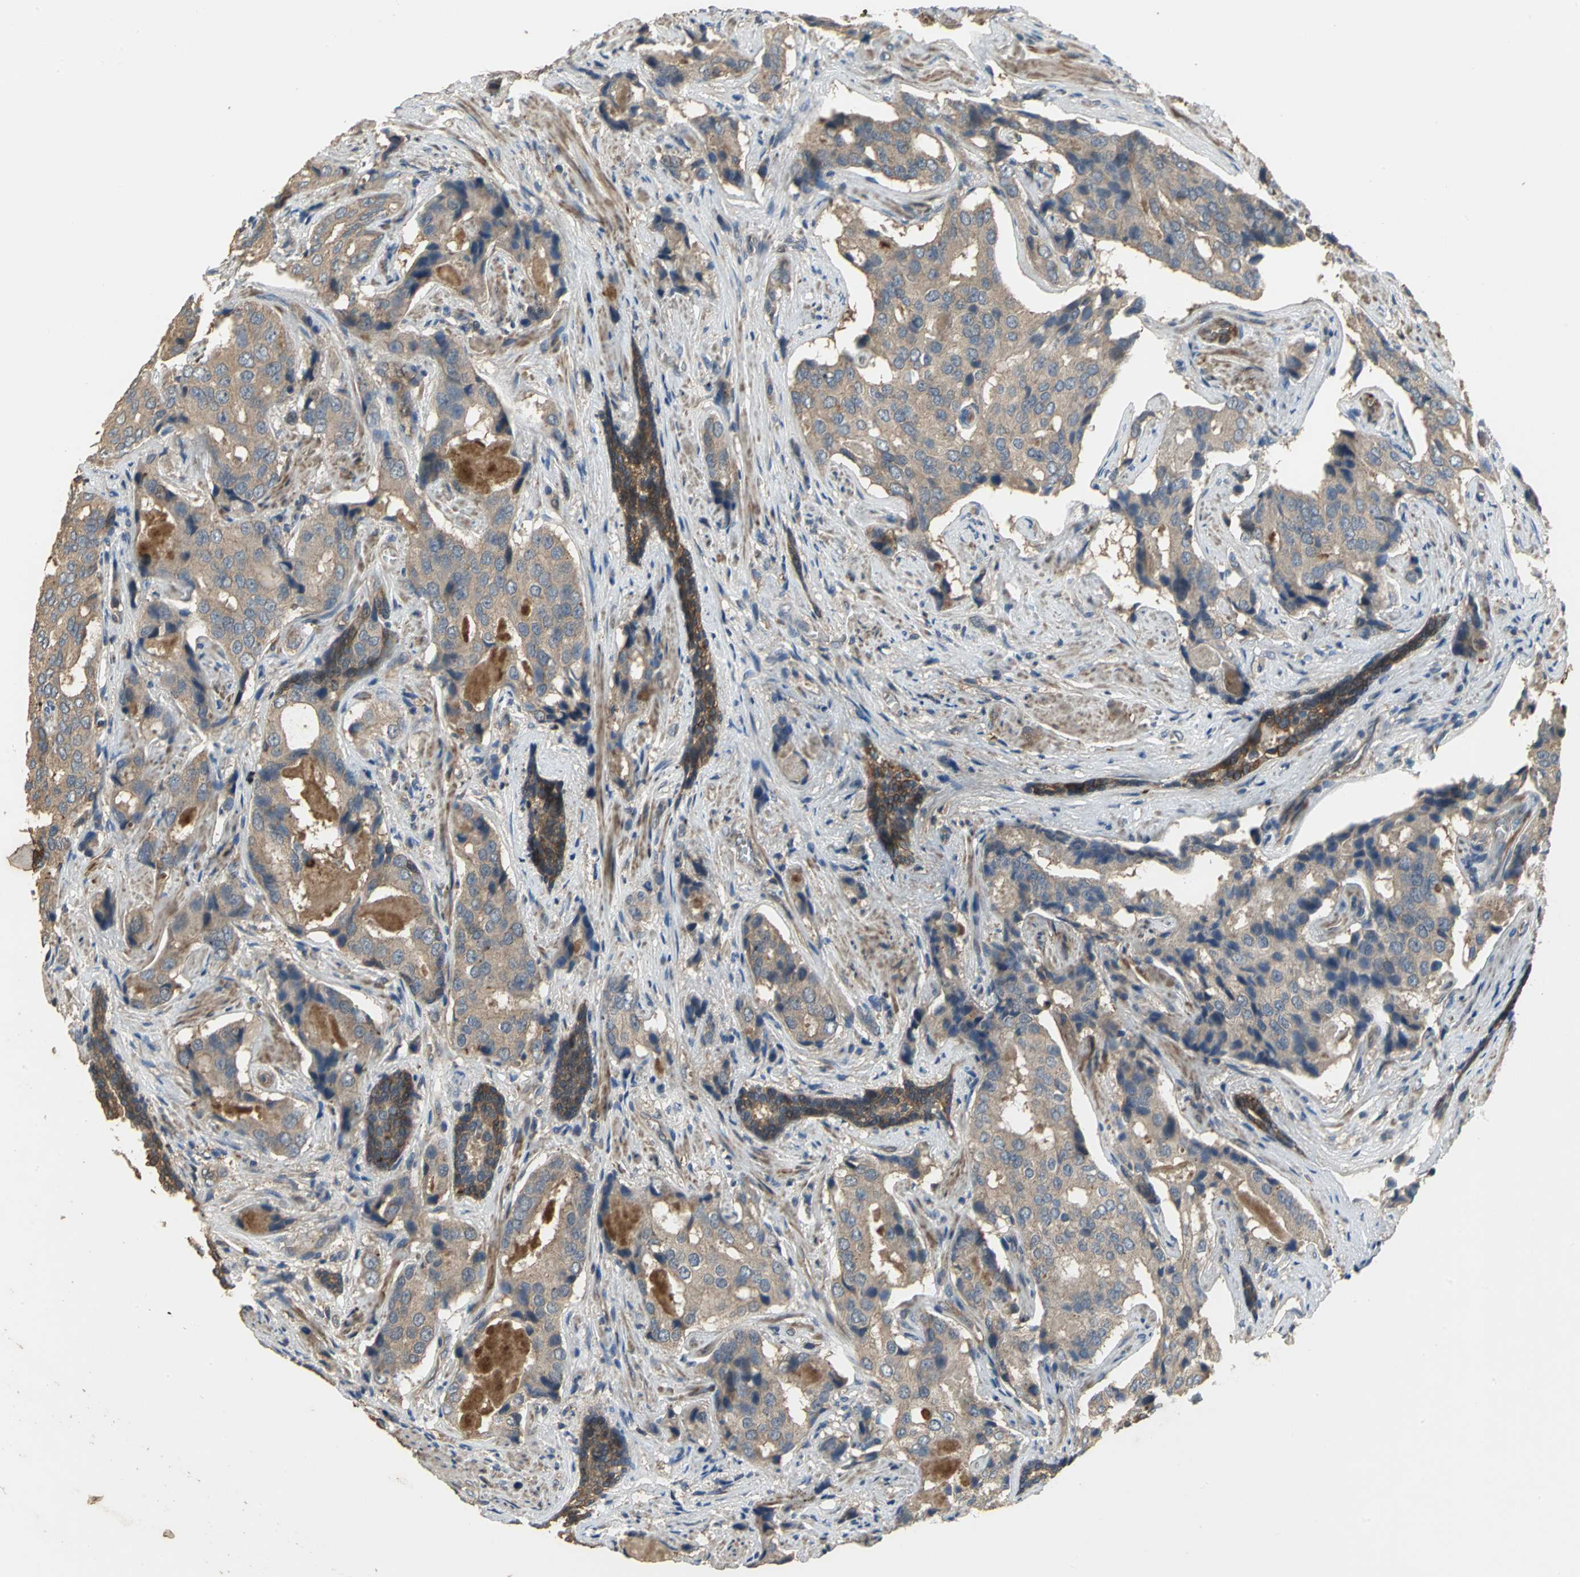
{"staining": {"intensity": "moderate", "quantity": ">75%", "location": "cytoplasmic/membranous"}, "tissue": "prostate cancer", "cell_type": "Tumor cells", "image_type": "cancer", "snomed": [{"axis": "morphology", "description": "Adenocarcinoma, High grade"}, {"axis": "topography", "description": "Prostate"}], "caption": "A medium amount of moderate cytoplasmic/membranous expression is appreciated in approximately >75% of tumor cells in high-grade adenocarcinoma (prostate) tissue. Immunohistochemistry stains the protein in brown and the nuclei are stained blue.", "gene": "MET", "patient": {"sex": "male", "age": 58}}